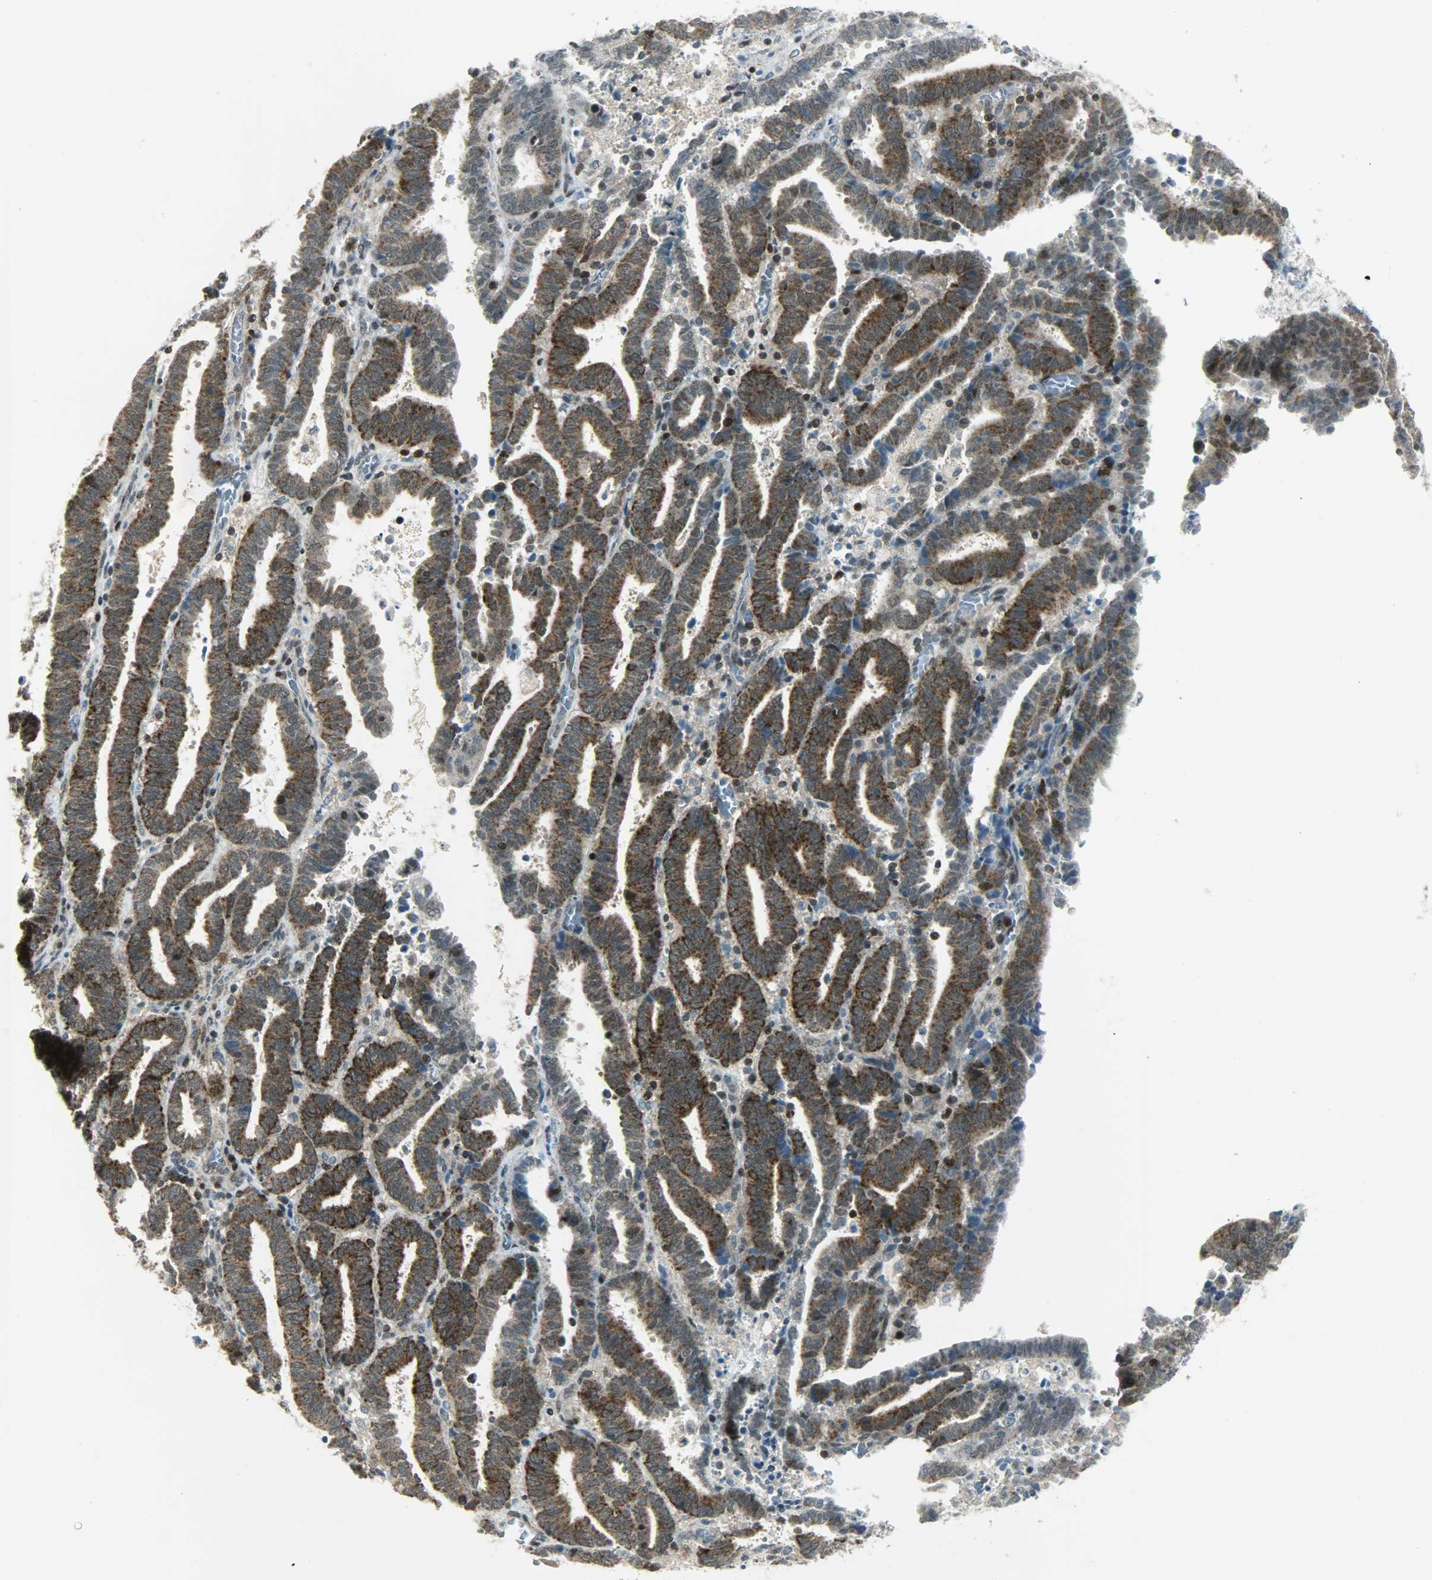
{"staining": {"intensity": "strong", "quantity": ">75%", "location": "cytoplasmic/membranous"}, "tissue": "endometrial cancer", "cell_type": "Tumor cells", "image_type": "cancer", "snomed": [{"axis": "morphology", "description": "Adenocarcinoma, NOS"}, {"axis": "topography", "description": "Uterus"}], "caption": "Strong cytoplasmic/membranous expression is seen in about >75% of tumor cells in endometrial cancer (adenocarcinoma). Using DAB (brown) and hematoxylin (blue) stains, captured at high magnification using brightfield microscopy.", "gene": "IL15", "patient": {"sex": "female", "age": 83}}